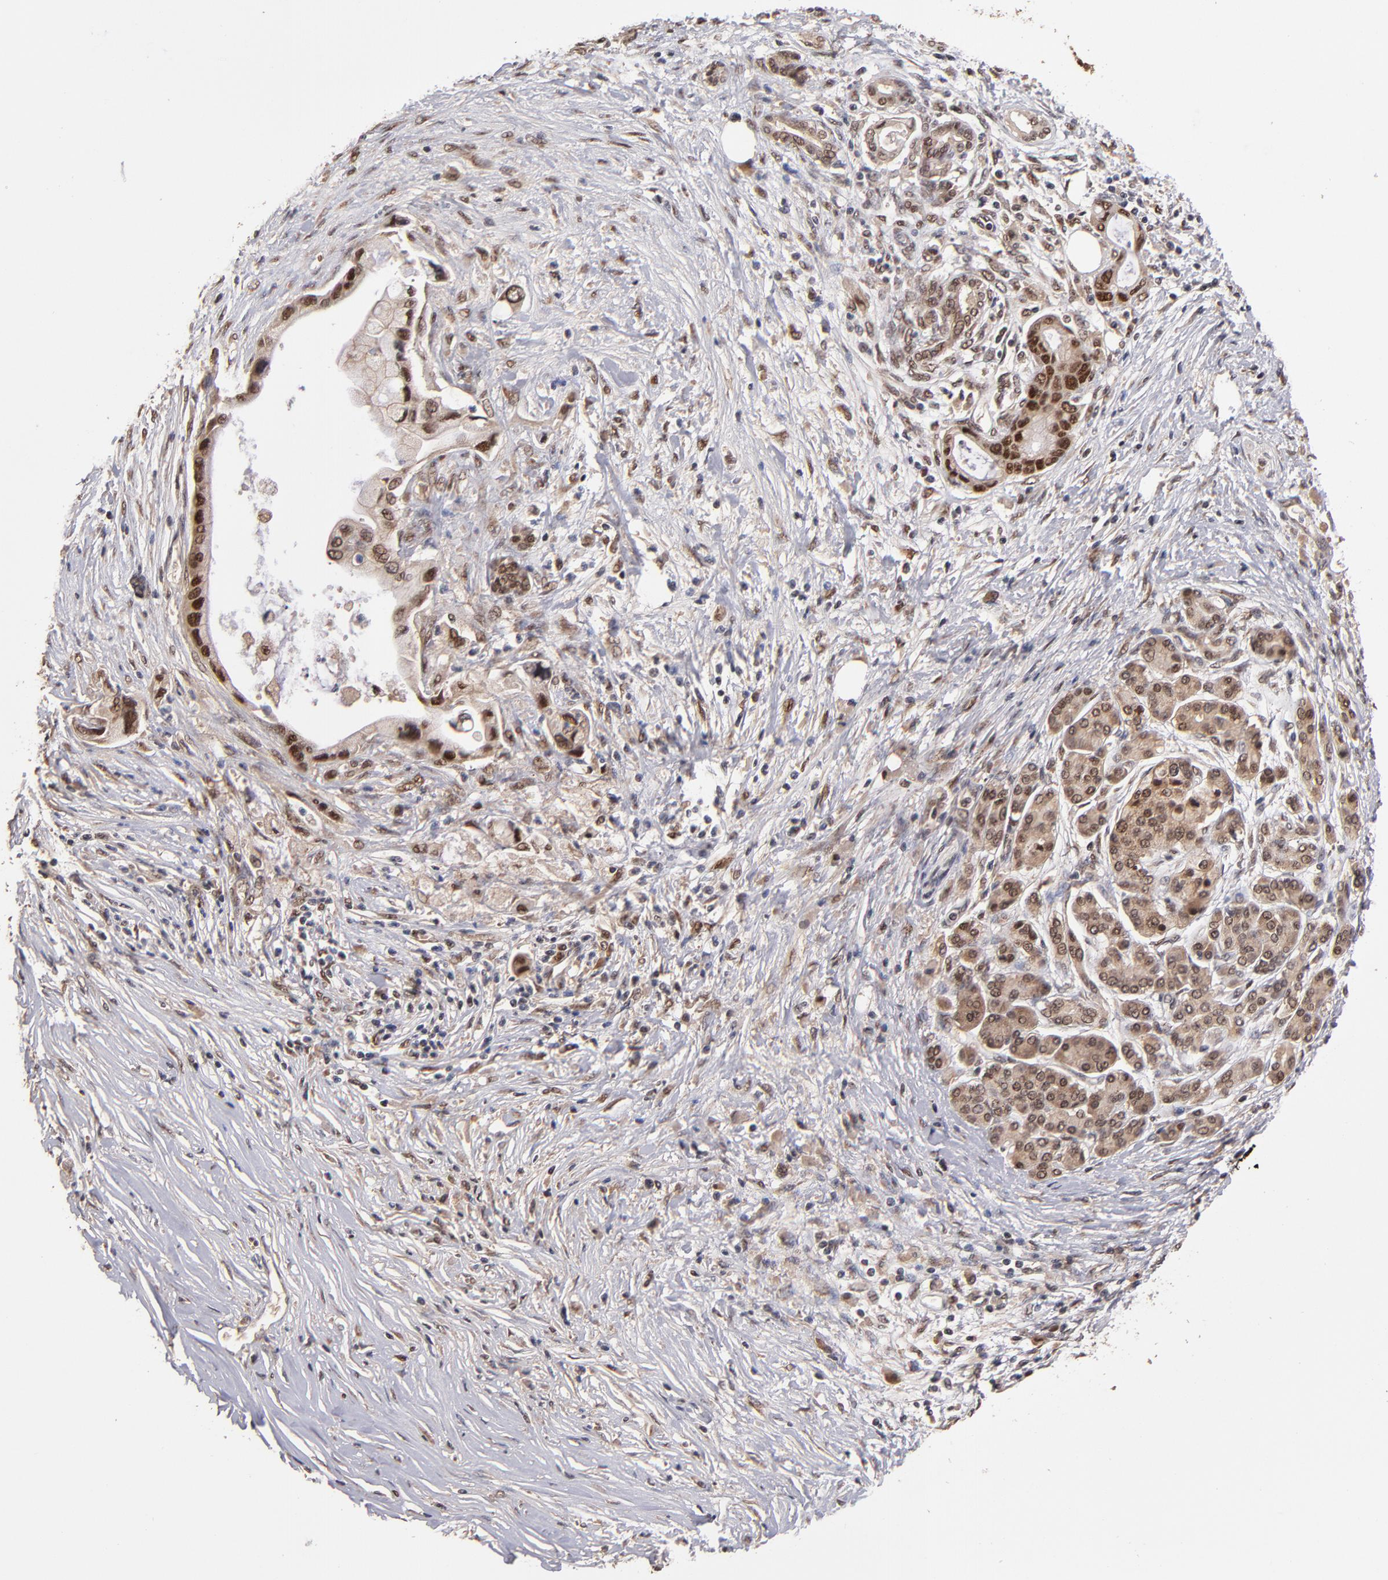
{"staining": {"intensity": "moderate", "quantity": ">75%", "location": "cytoplasmic/membranous,nuclear"}, "tissue": "pancreatic cancer", "cell_type": "Tumor cells", "image_type": "cancer", "snomed": [{"axis": "morphology", "description": "Adenocarcinoma, NOS"}, {"axis": "topography", "description": "Pancreas"}], "caption": "Protein staining of pancreatic cancer (adenocarcinoma) tissue reveals moderate cytoplasmic/membranous and nuclear expression in approximately >75% of tumor cells.", "gene": "EAPP", "patient": {"sex": "female", "age": 59}}